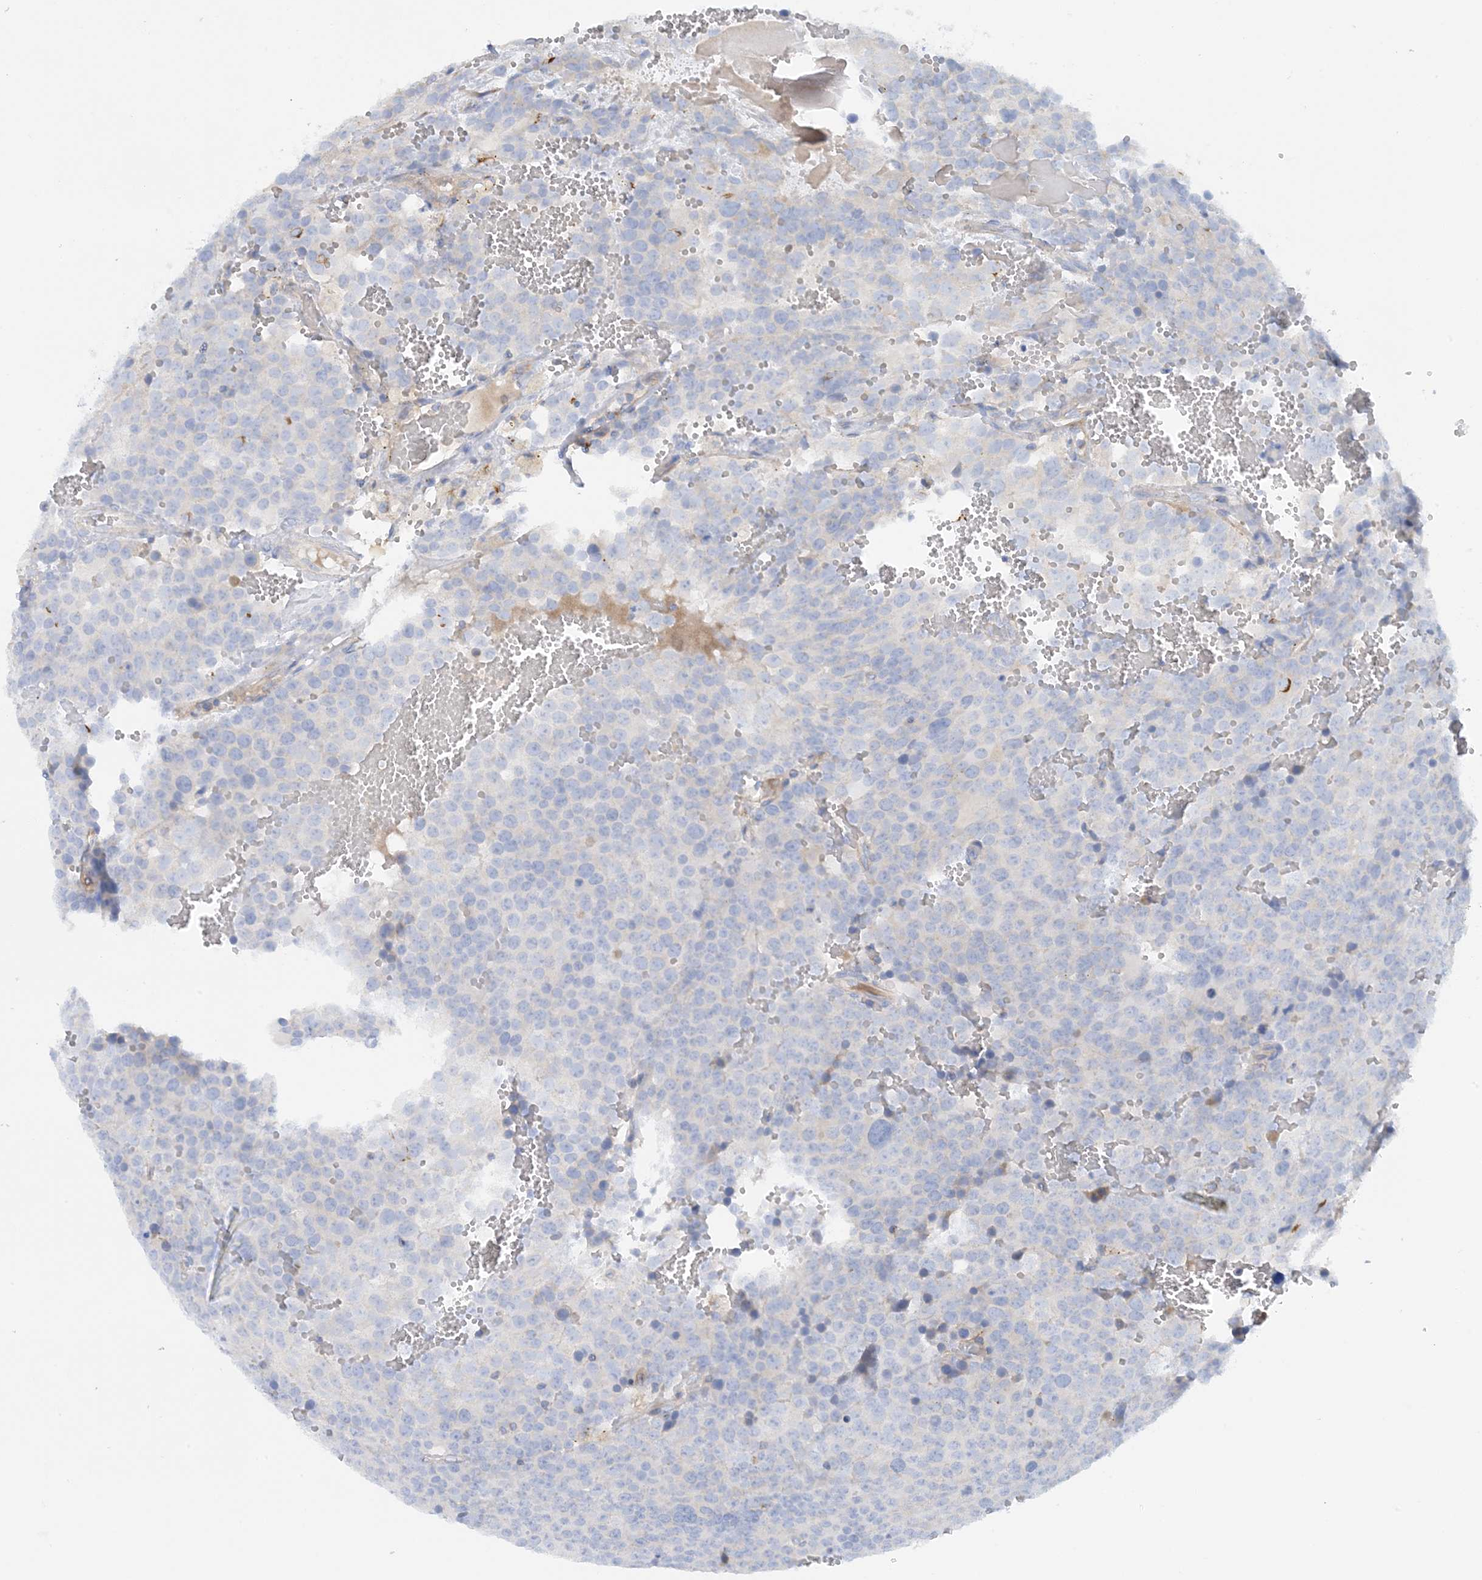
{"staining": {"intensity": "negative", "quantity": "none", "location": "none"}, "tissue": "testis cancer", "cell_type": "Tumor cells", "image_type": "cancer", "snomed": [{"axis": "morphology", "description": "Seminoma, NOS"}, {"axis": "topography", "description": "Testis"}], "caption": "There is no significant positivity in tumor cells of testis cancer.", "gene": "CALHM5", "patient": {"sex": "male", "age": 71}}